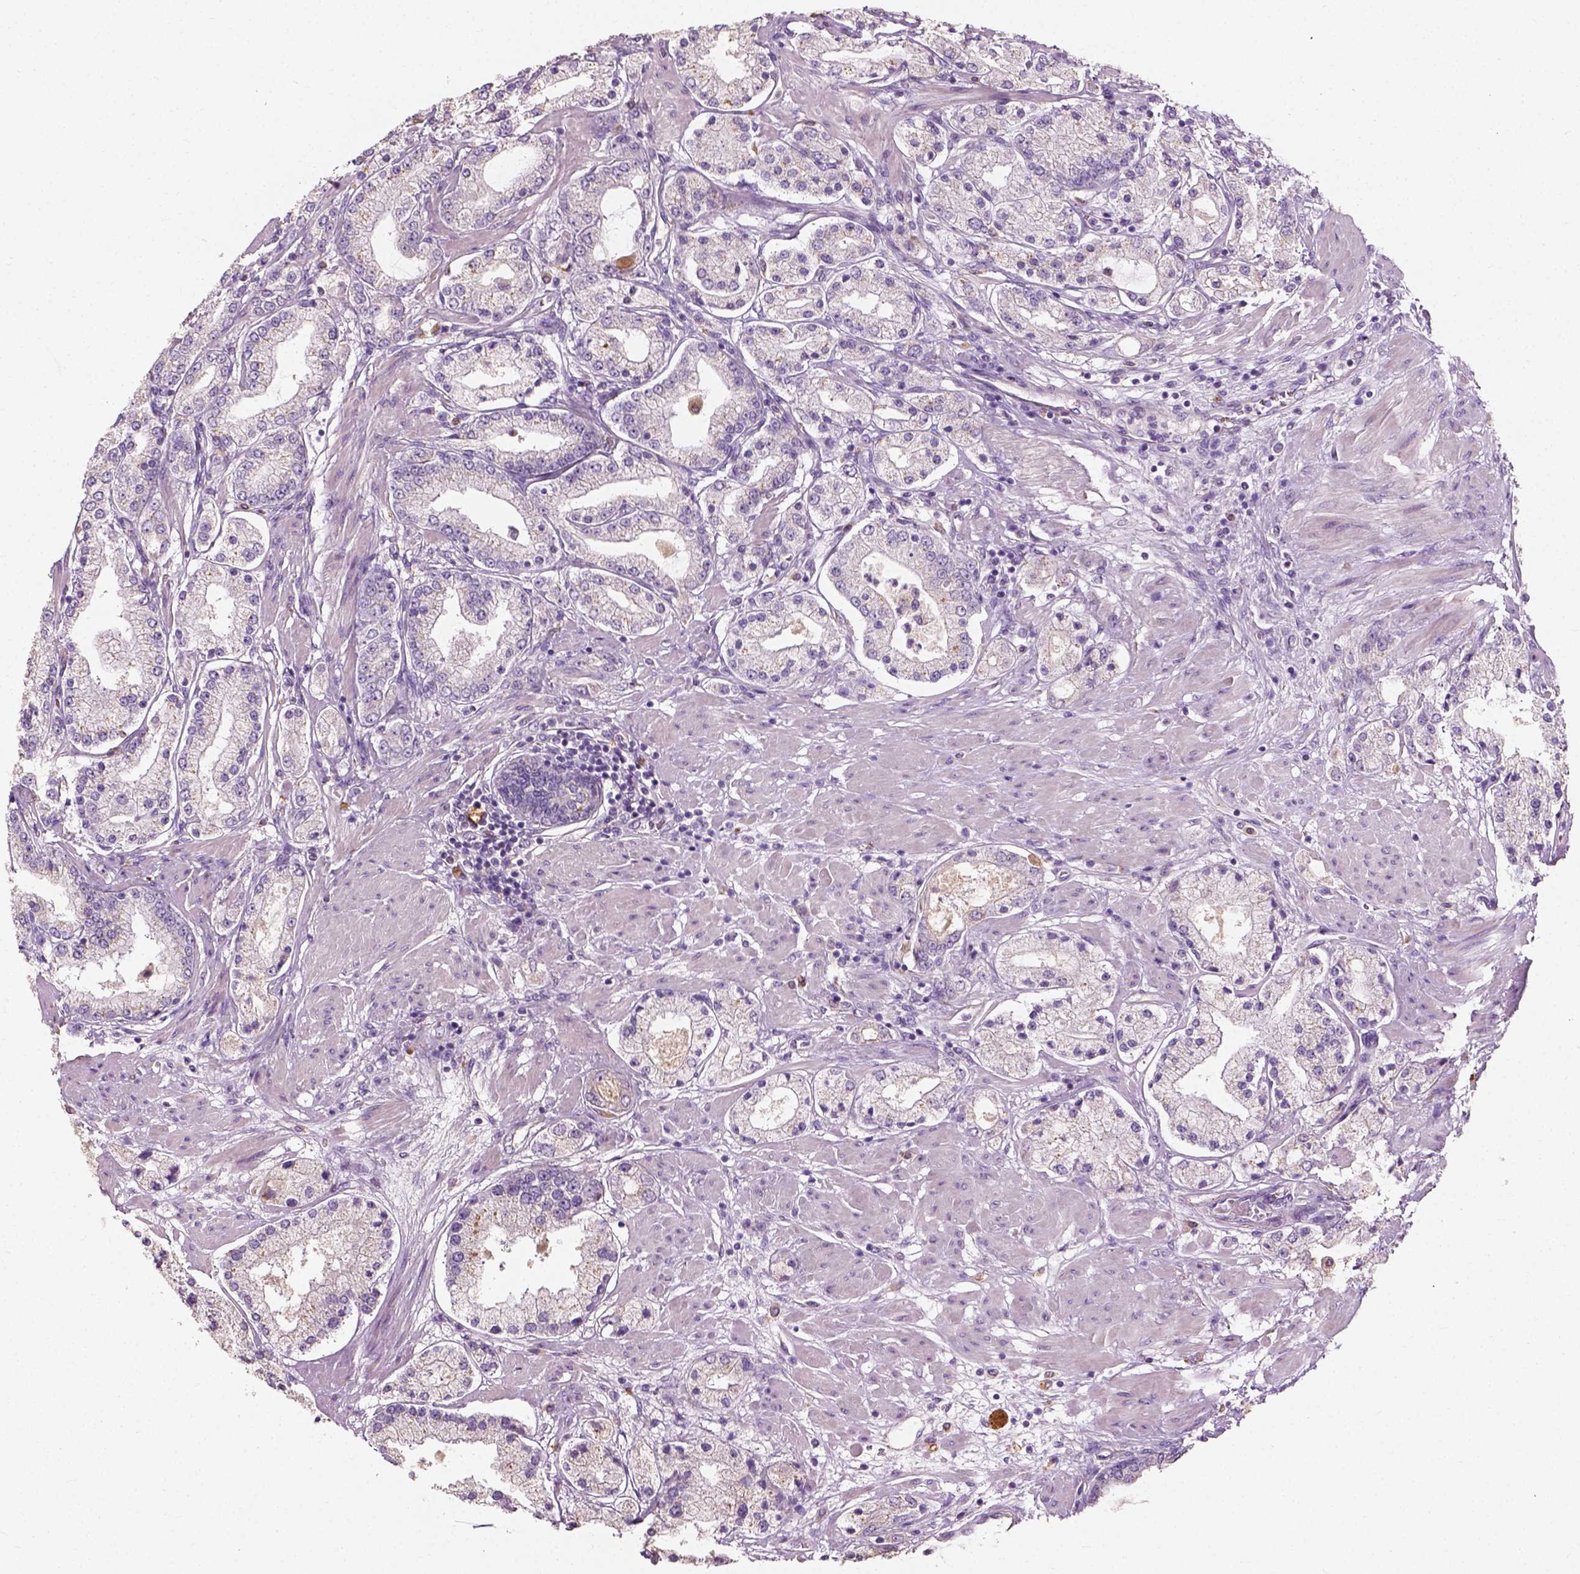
{"staining": {"intensity": "negative", "quantity": "none", "location": "none"}, "tissue": "prostate cancer", "cell_type": "Tumor cells", "image_type": "cancer", "snomed": [{"axis": "morphology", "description": "Adenocarcinoma, High grade"}, {"axis": "topography", "description": "Prostate"}], "caption": "The immunohistochemistry histopathology image has no significant staining in tumor cells of prostate cancer (high-grade adenocarcinoma) tissue.", "gene": "DHCR24", "patient": {"sex": "male", "age": 67}}